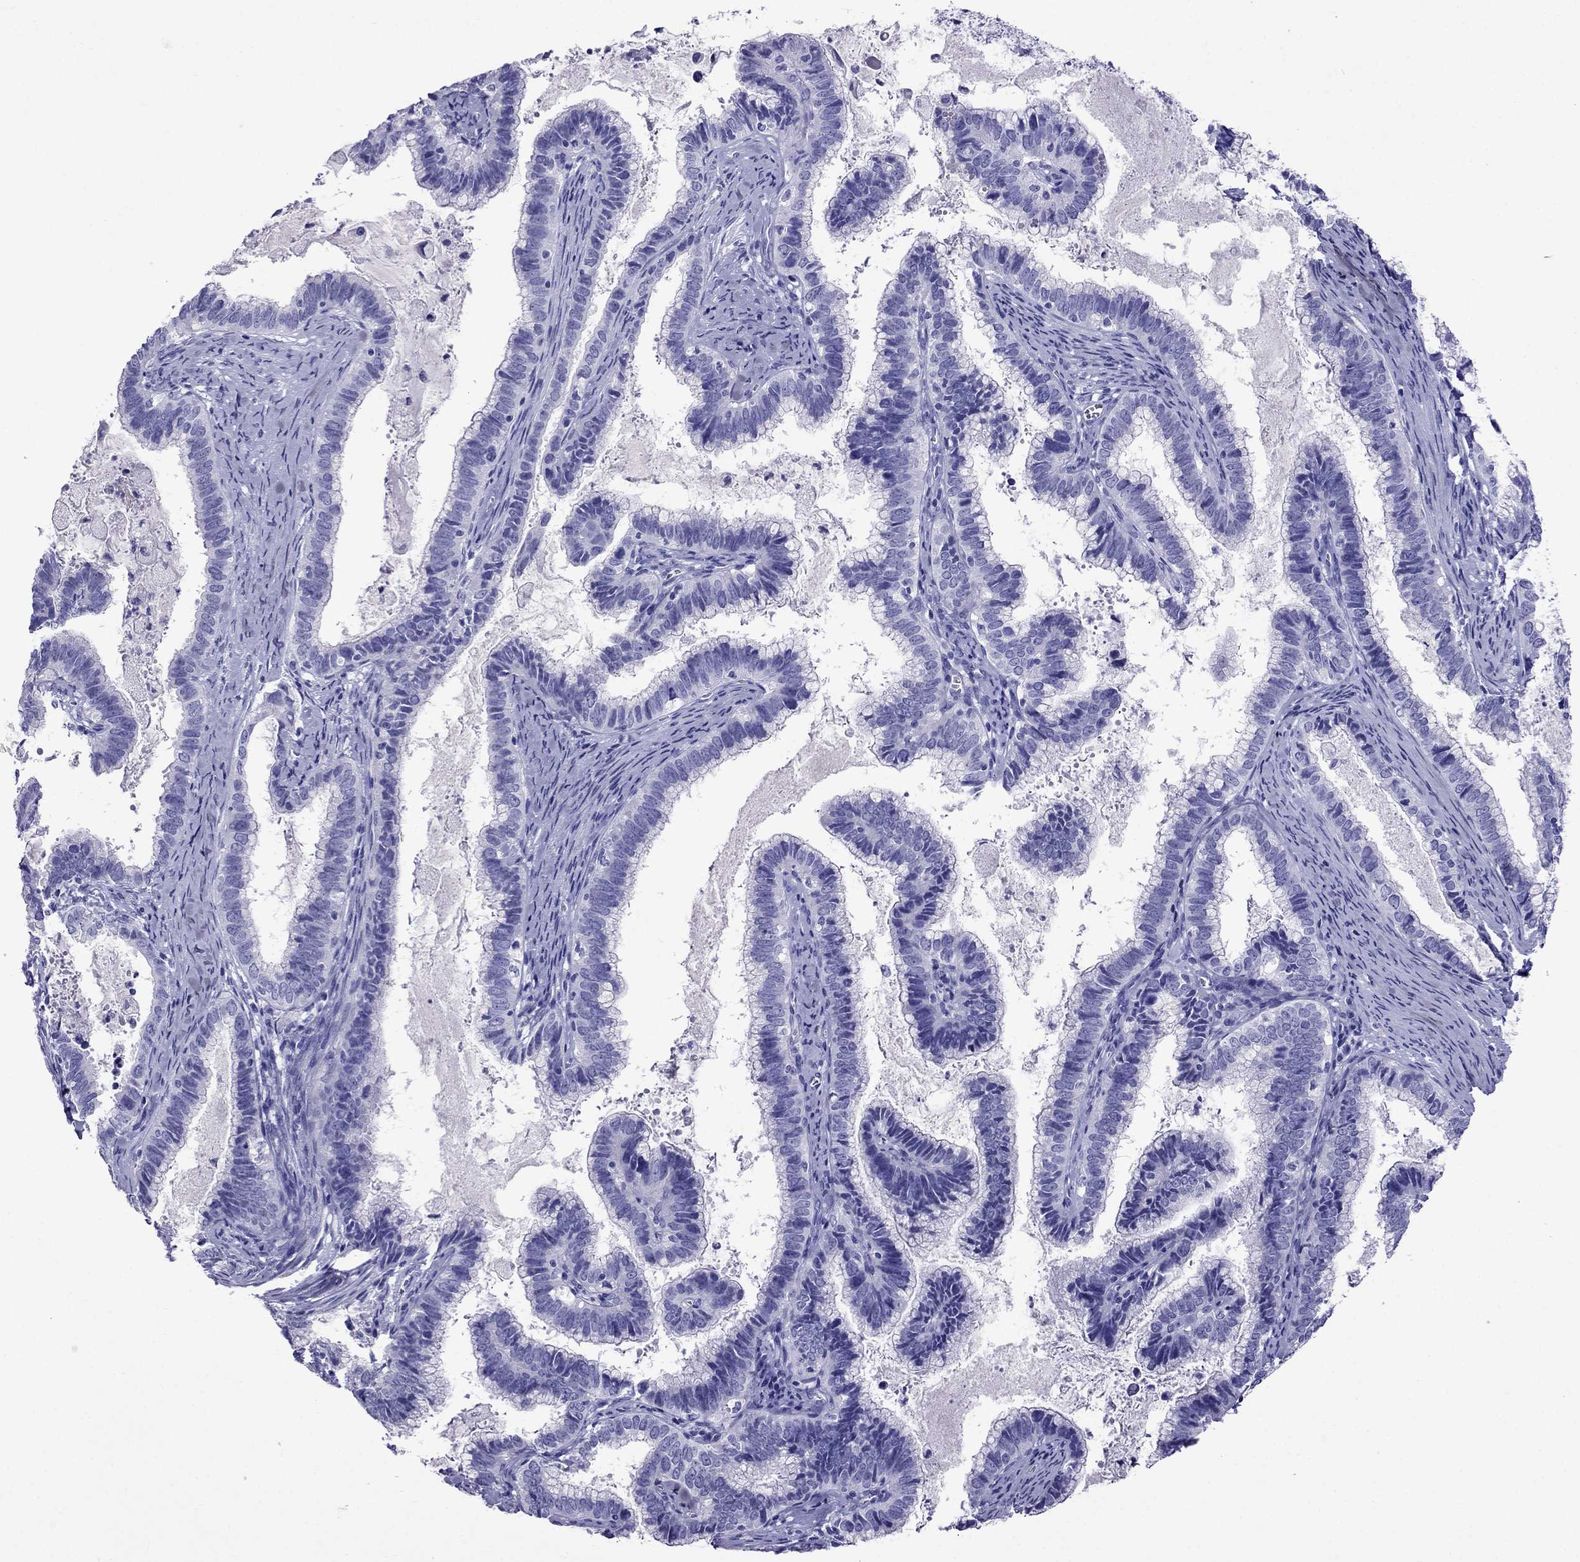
{"staining": {"intensity": "negative", "quantity": "none", "location": "none"}, "tissue": "cervical cancer", "cell_type": "Tumor cells", "image_type": "cancer", "snomed": [{"axis": "morphology", "description": "Adenocarcinoma, NOS"}, {"axis": "topography", "description": "Cervix"}], "caption": "An image of cervical adenocarcinoma stained for a protein exhibits no brown staining in tumor cells.", "gene": "CRYBA1", "patient": {"sex": "female", "age": 61}}